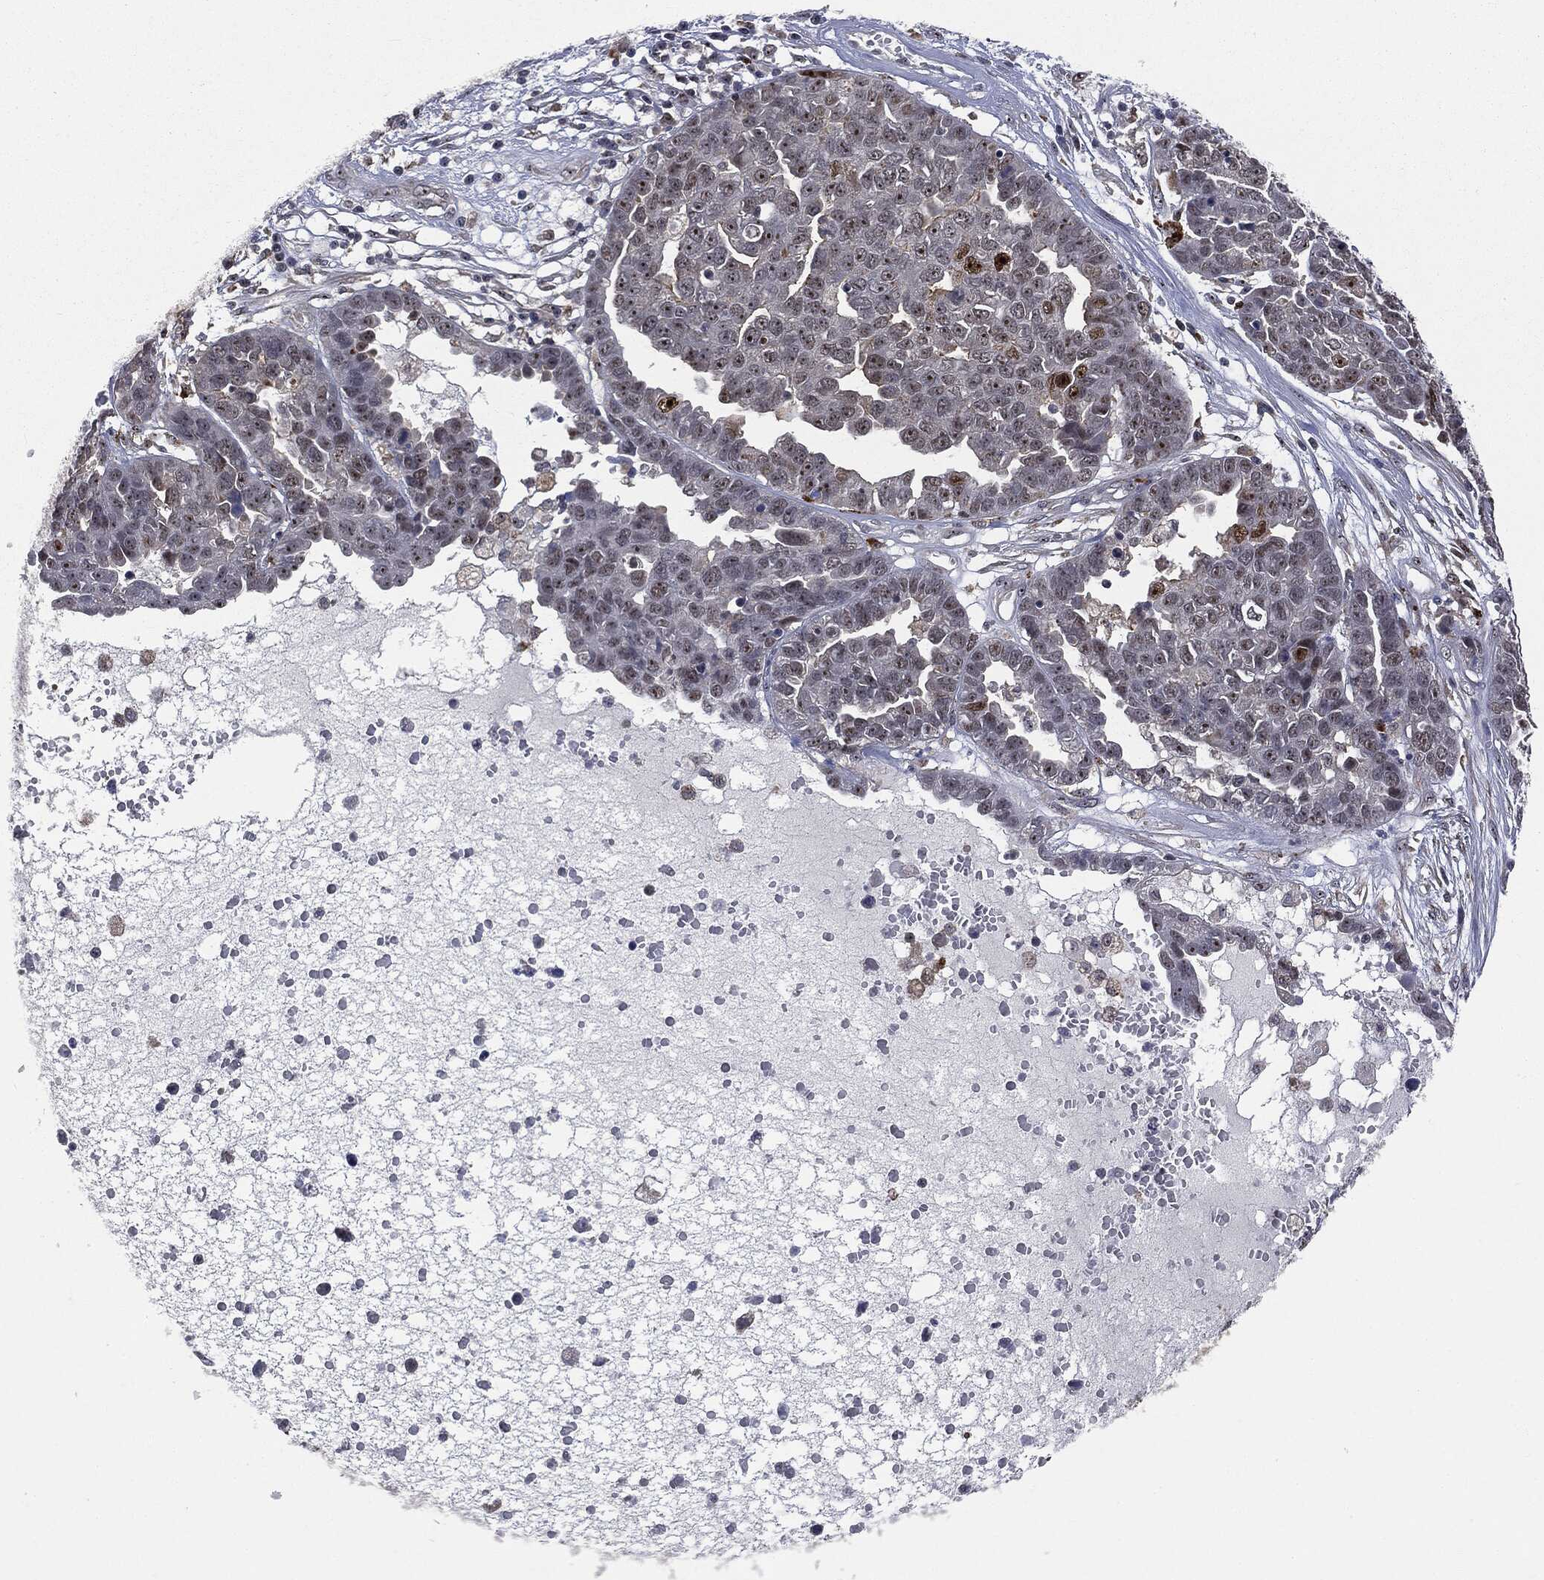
{"staining": {"intensity": "moderate", "quantity": "25%-75%", "location": "nuclear"}, "tissue": "ovarian cancer", "cell_type": "Tumor cells", "image_type": "cancer", "snomed": [{"axis": "morphology", "description": "Cystadenocarcinoma, serous, NOS"}, {"axis": "topography", "description": "Ovary"}], "caption": "IHC photomicrograph of neoplastic tissue: ovarian cancer (serous cystadenocarcinoma) stained using immunohistochemistry demonstrates medium levels of moderate protein expression localized specifically in the nuclear of tumor cells, appearing as a nuclear brown color.", "gene": "TRMT1L", "patient": {"sex": "female", "age": 87}}